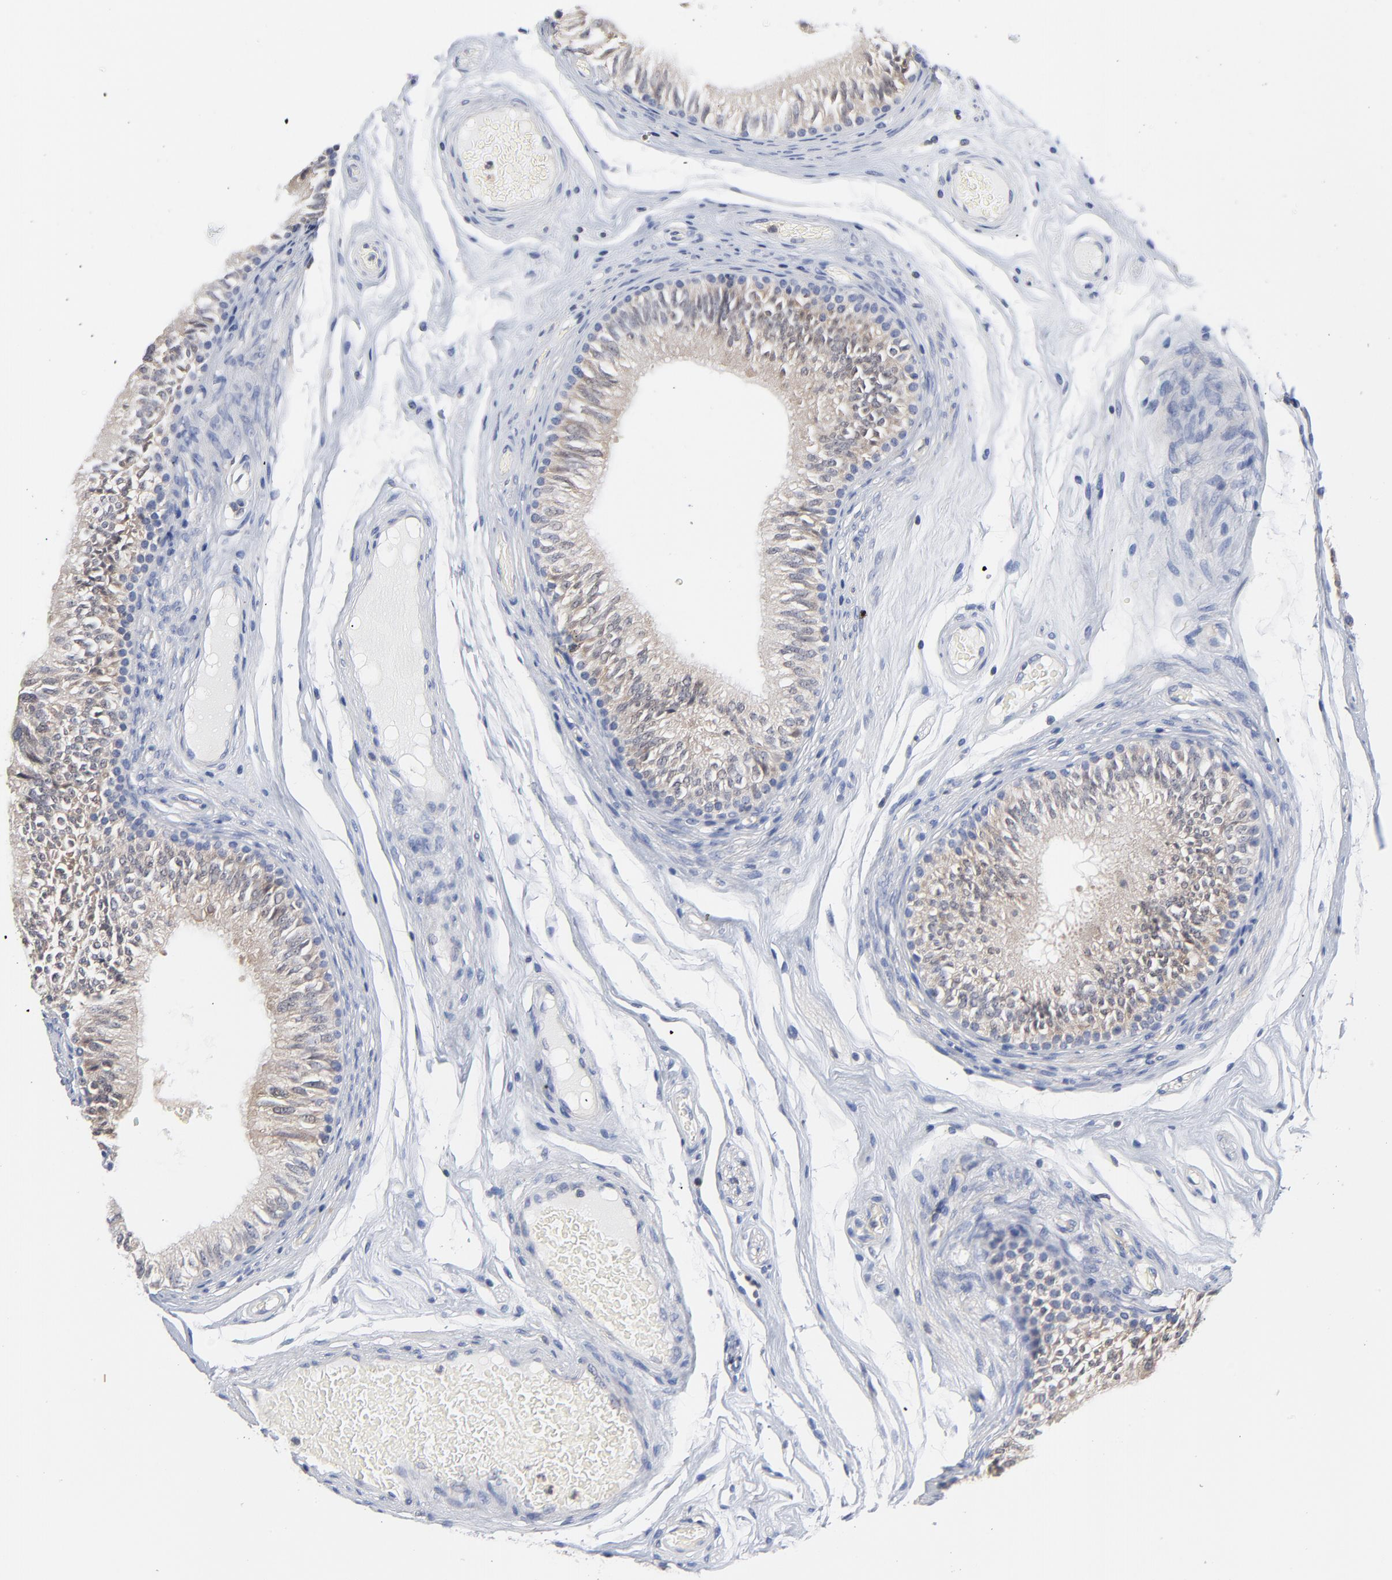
{"staining": {"intensity": "weak", "quantity": ">75%", "location": "cytoplasmic/membranous"}, "tissue": "epididymis", "cell_type": "Glandular cells", "image_type": "normal", "snomed": [{"axis": "morphology", "description": "Normal tissue, NOS"}, {"axis": "topography", "description": "Testis"}, {"axis": "topography", "description": "Epididymis"}], "caption": "Protein expression analysis of normal human epididymis reveals weak cytoplasmic/membranous positivity in approximately >75% of glandular cells. (DAB IHC with brightfield microscopy, high magnification).", "gene": "CAB39L", "patient": {"sex": "male", "age": 36}}